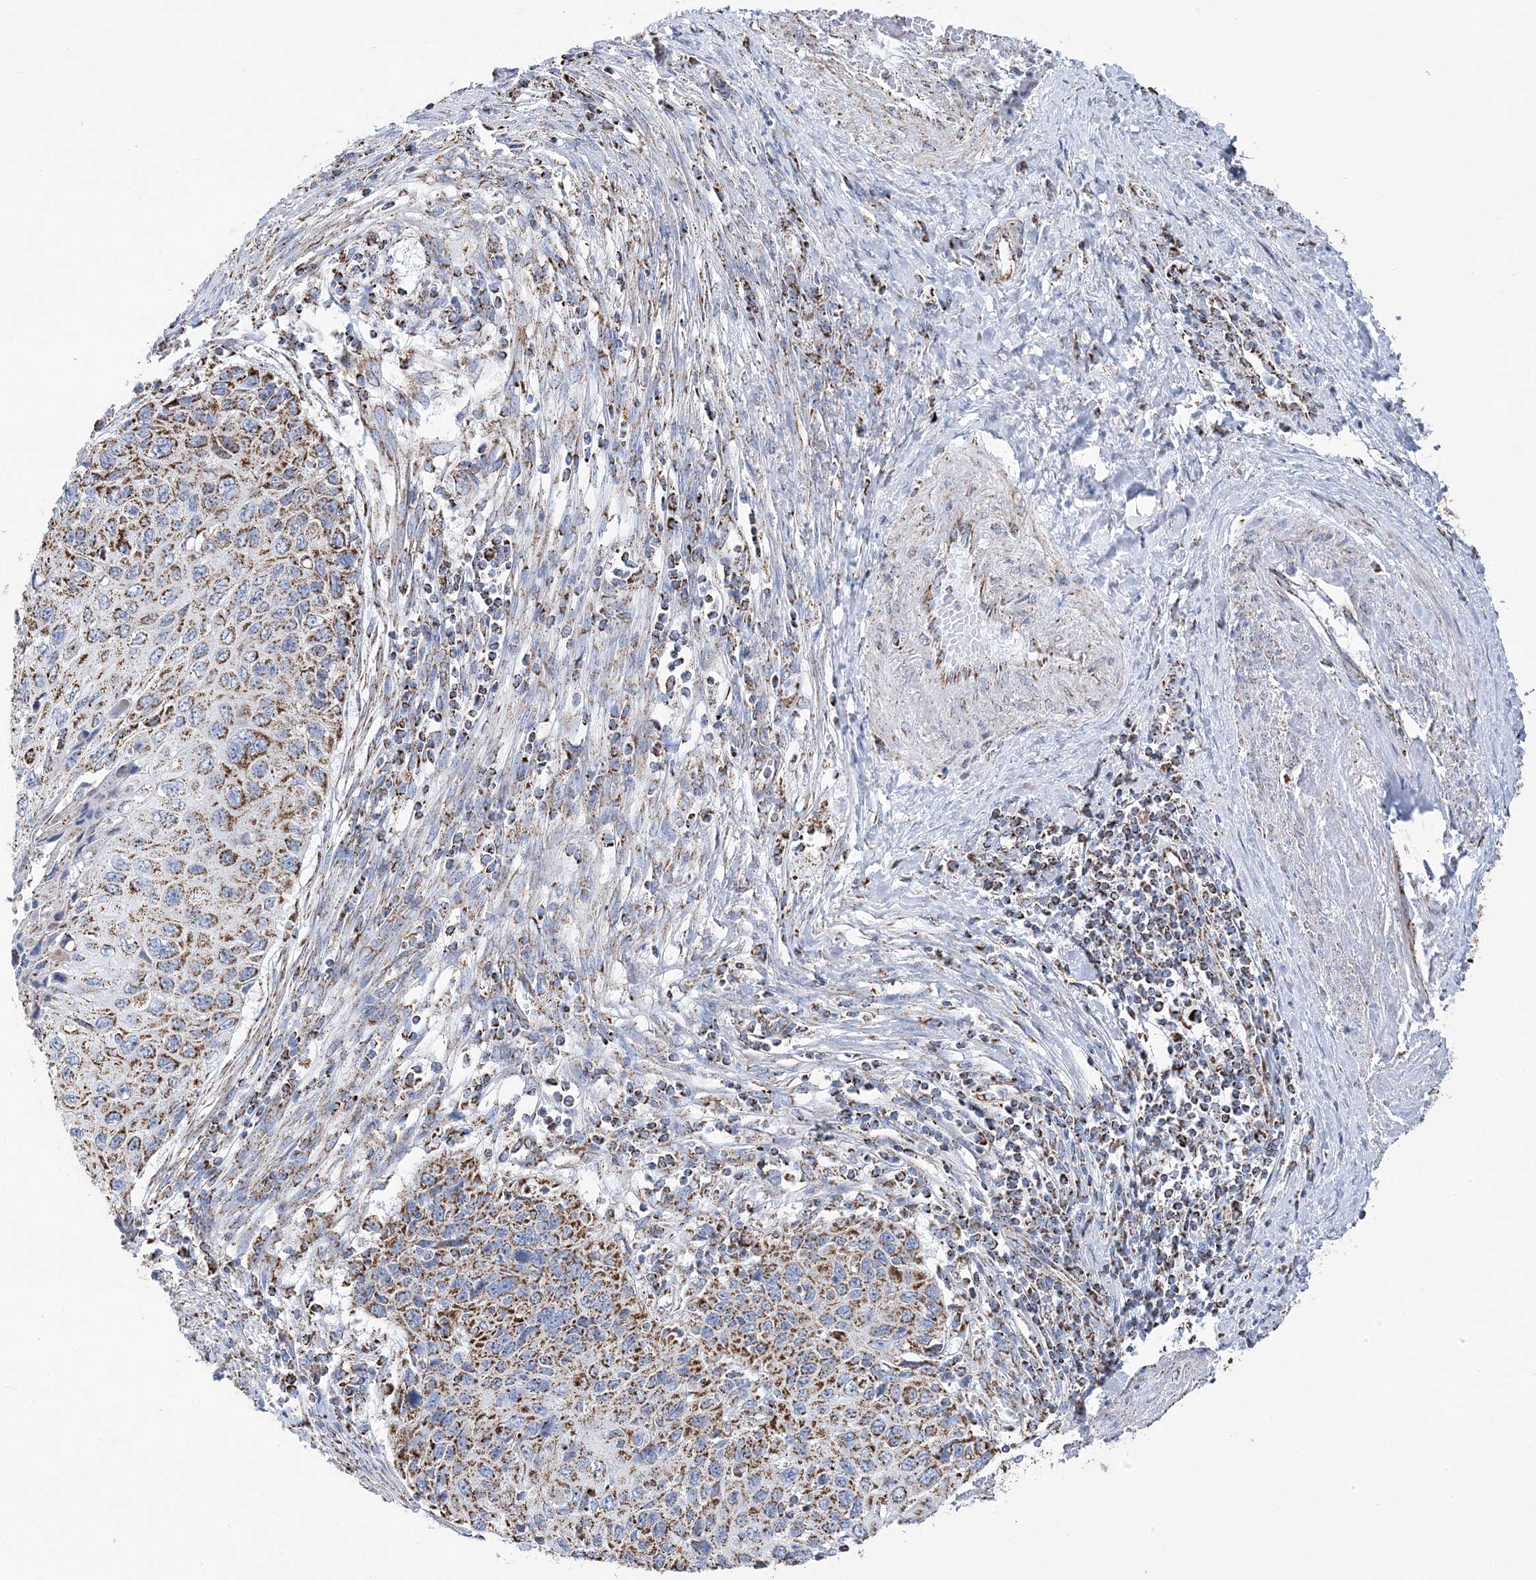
{"staining": {"intensity": "moderate", "quantity": ">75%", "location": "cytoplasmic/membranous"}, "tissue": "cervical cancer", "cell_type": "Tumor cells", "image_type": "cancer", "snomed": [{"axis": "morphology", "description": "Squamous cell carcinoma, NOS"}, {"axis": "topography", "description": "Cervix"}], "caption": "Brown immunohistochemical staining in human cervical cancer shows moderate cytoplasmic/membranous staining in approximately >75% of tumor cells. The protein is shown in brown color, while the nuclei are stained blue.", "gene": "GTPBP8", "patient": {"sex": "female", "age": 70}}